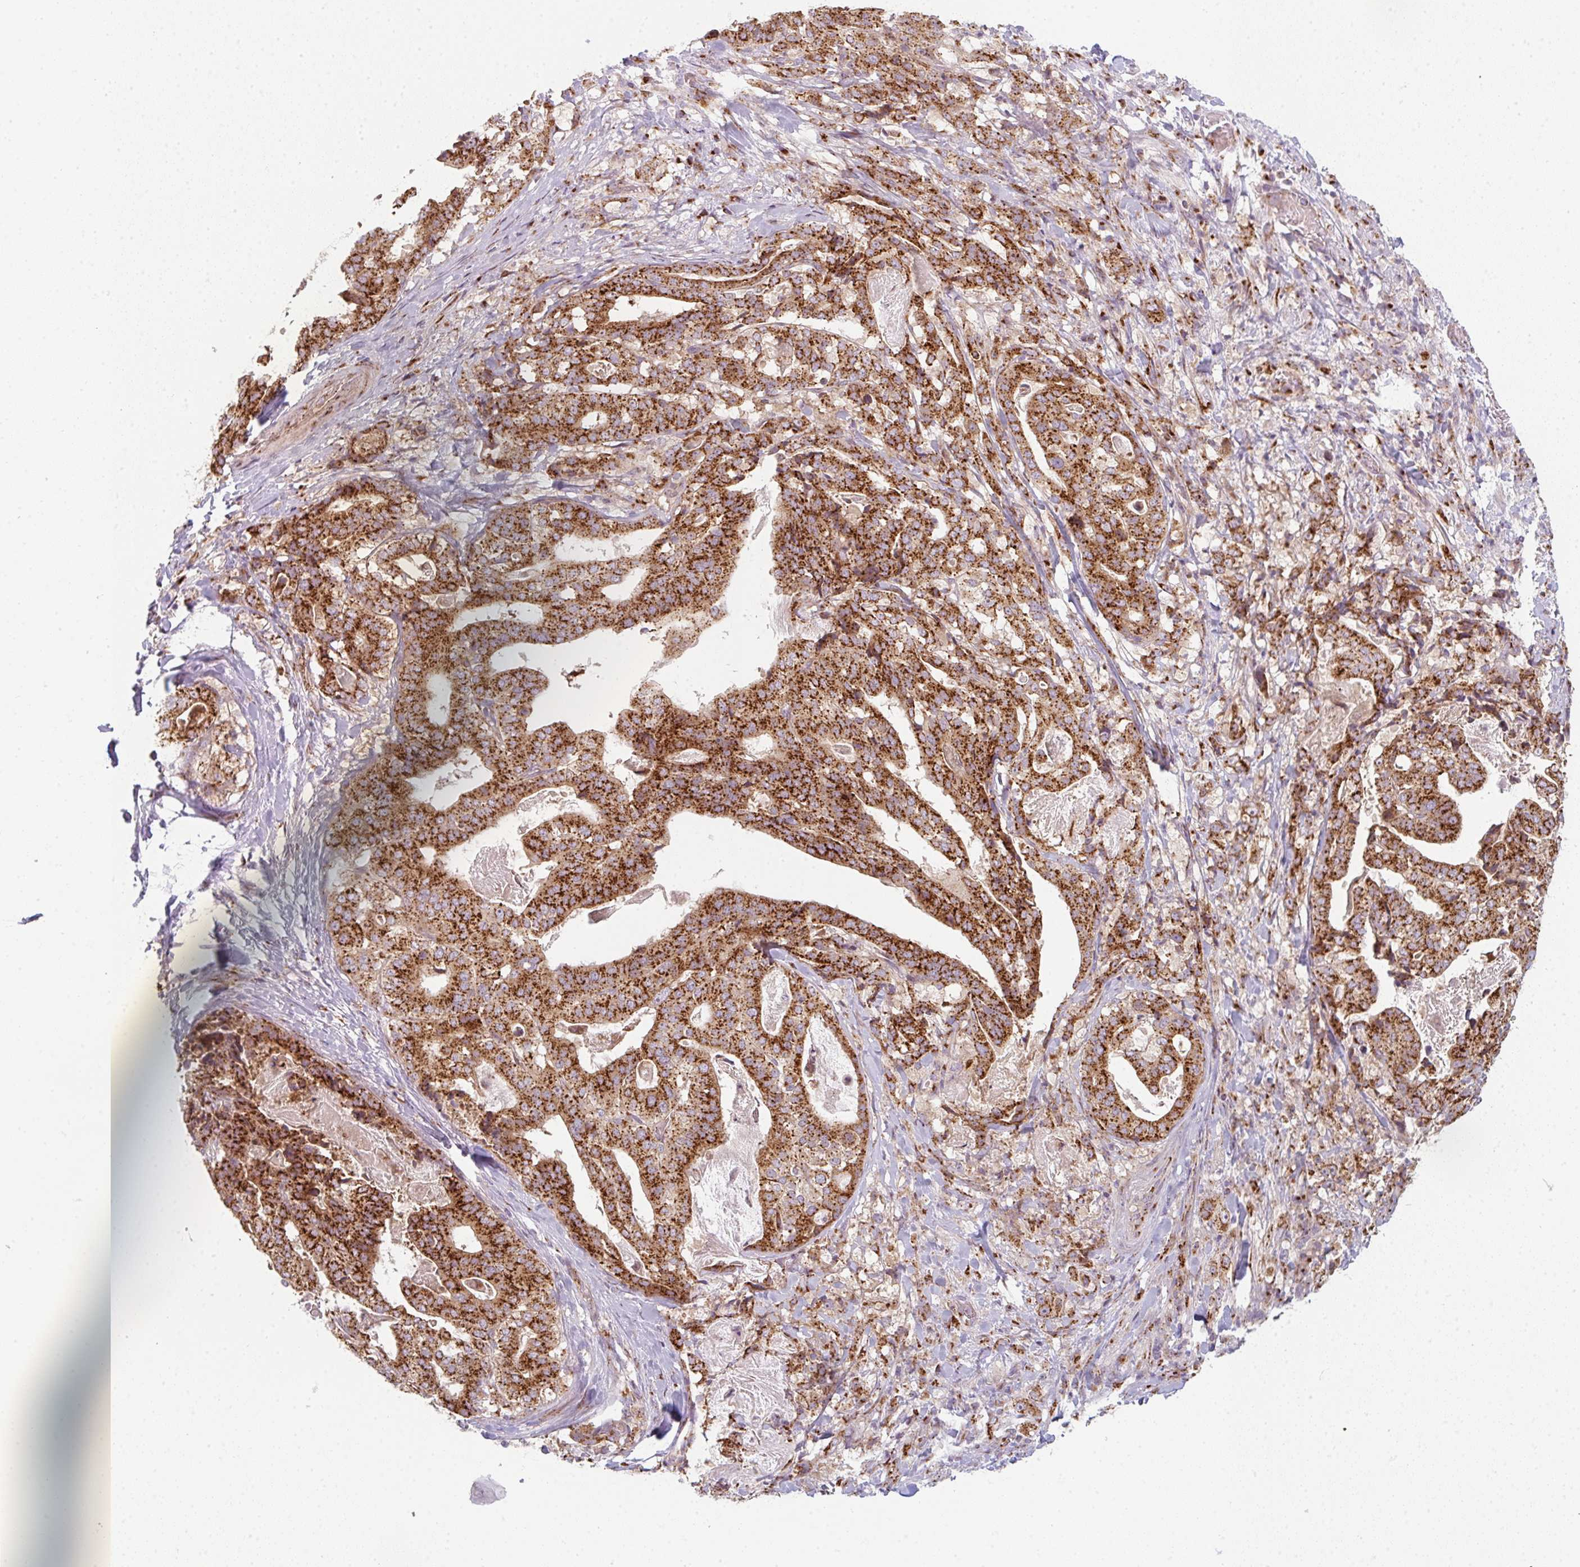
{"staining": {"intensity": "strong", "quantity": ">75%", "location": "cytoplasmic/membranous"}, "tissue": "stomach cancer", "cell_type": "Tumor cells", "image_type": "cancer", "snomed": [{"axis": "morphology", "description": "Adenocarcinoma, NOS"}, {"axis": "topography", "description": "Stomach"}], "caption": "Immunohistochemistry (DAB) staining of adenocarcinoma (stomach) demonstrates strong cytoplasmic/membranous protein positivity in about >75% of tumor cells. (Brightfield microscopy of DAB IHC at high magnification).", "gene": "GVQW3", "patient": {"sex": "male", "age": 48}}